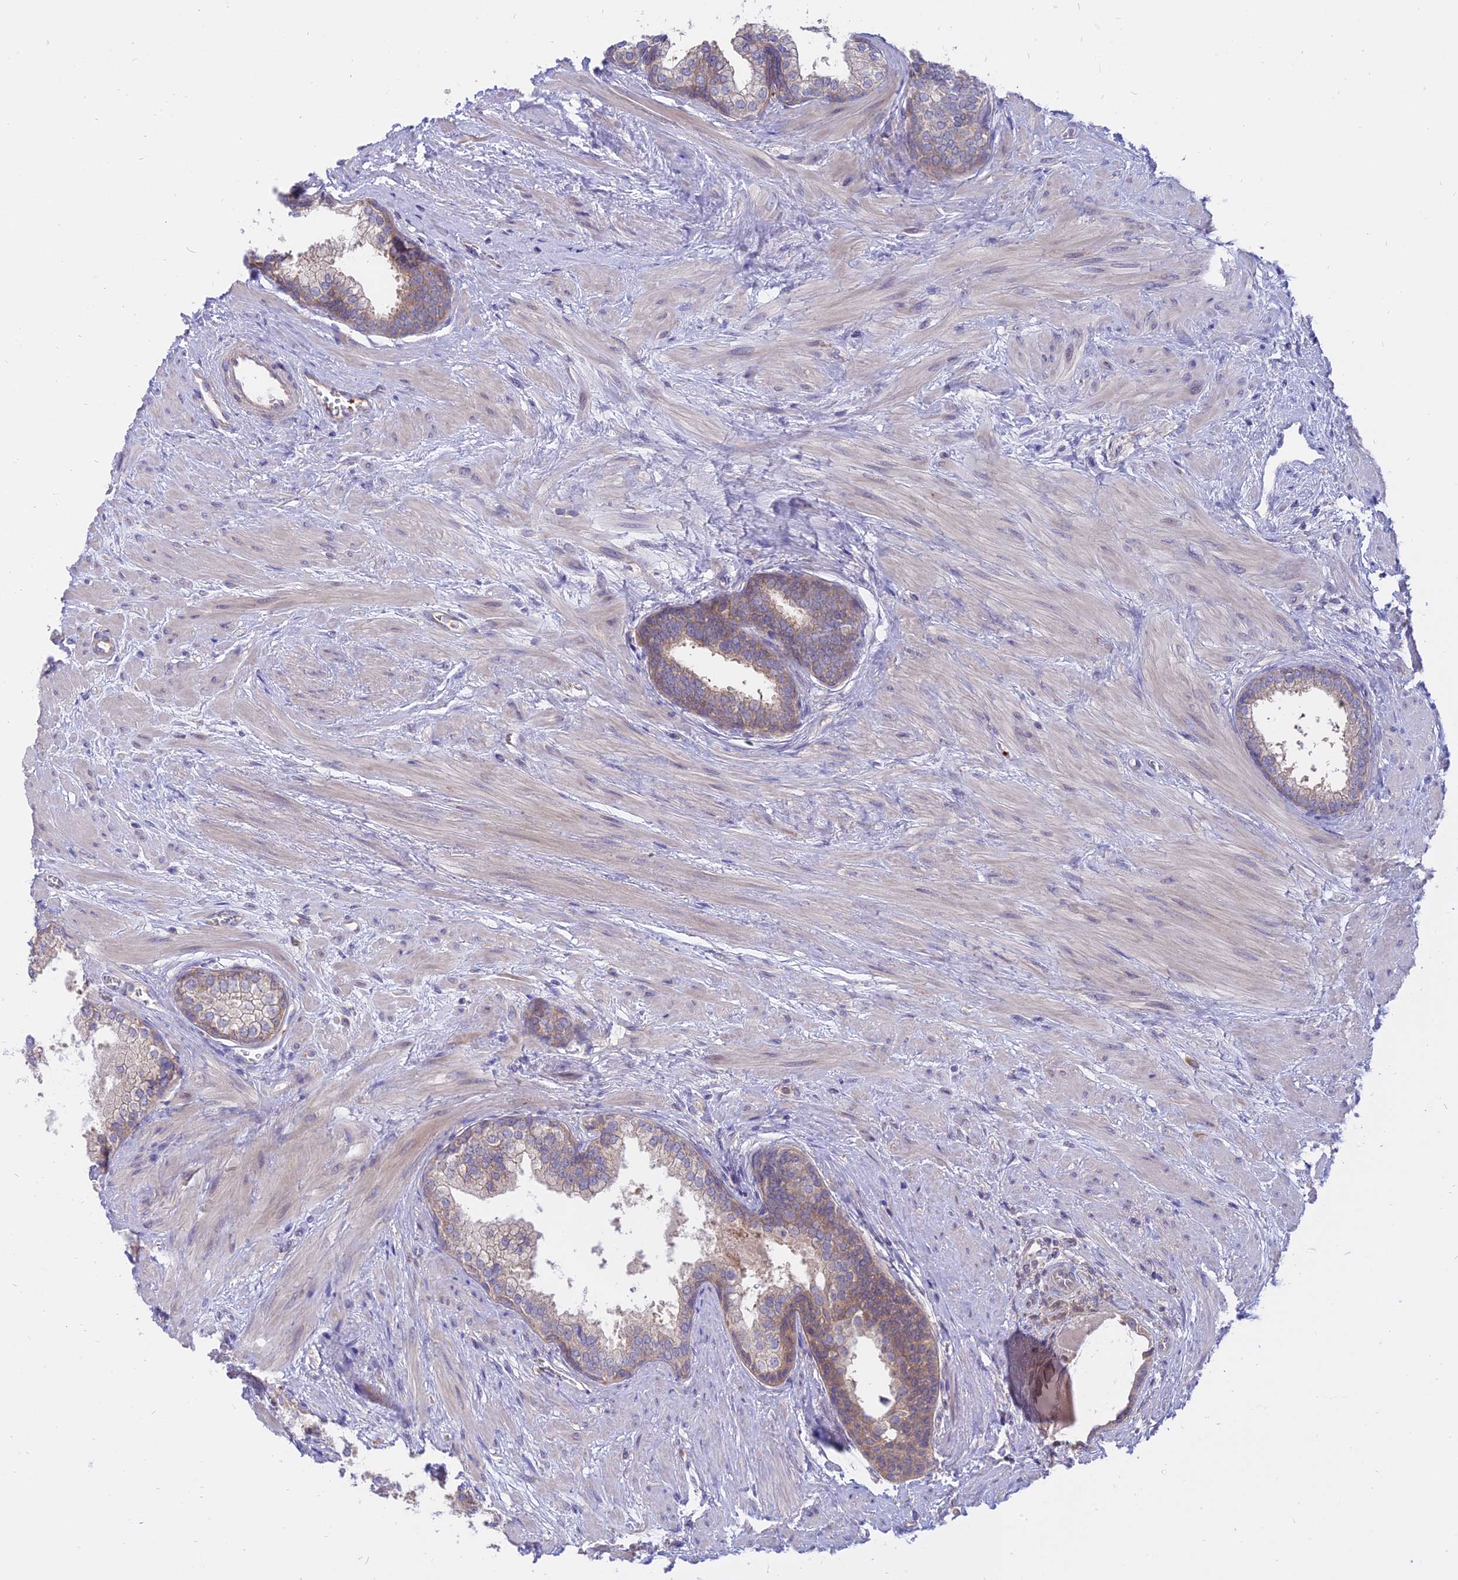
{"staining": {"intensity": "moderate", "quantity": "25%-75%", "location": "cytoplasmic/membranous"}, "tissue": "prostate", "cell_type": "Glandular cells", "image_type": "normal", "snomed": [{"axis": "morphology", "description": "Normal tissue, NOS"}, {"axis": "topography", "description": "Prostate"}], "caption": "Glandular cells demonstrate medium levels of moderate cytoplasmic/membranous expression in approximately 25%-75% of cells in unremarkable human prostate.", "gene": "IL21R", "patient": {"sex": "male", "age": 57}}